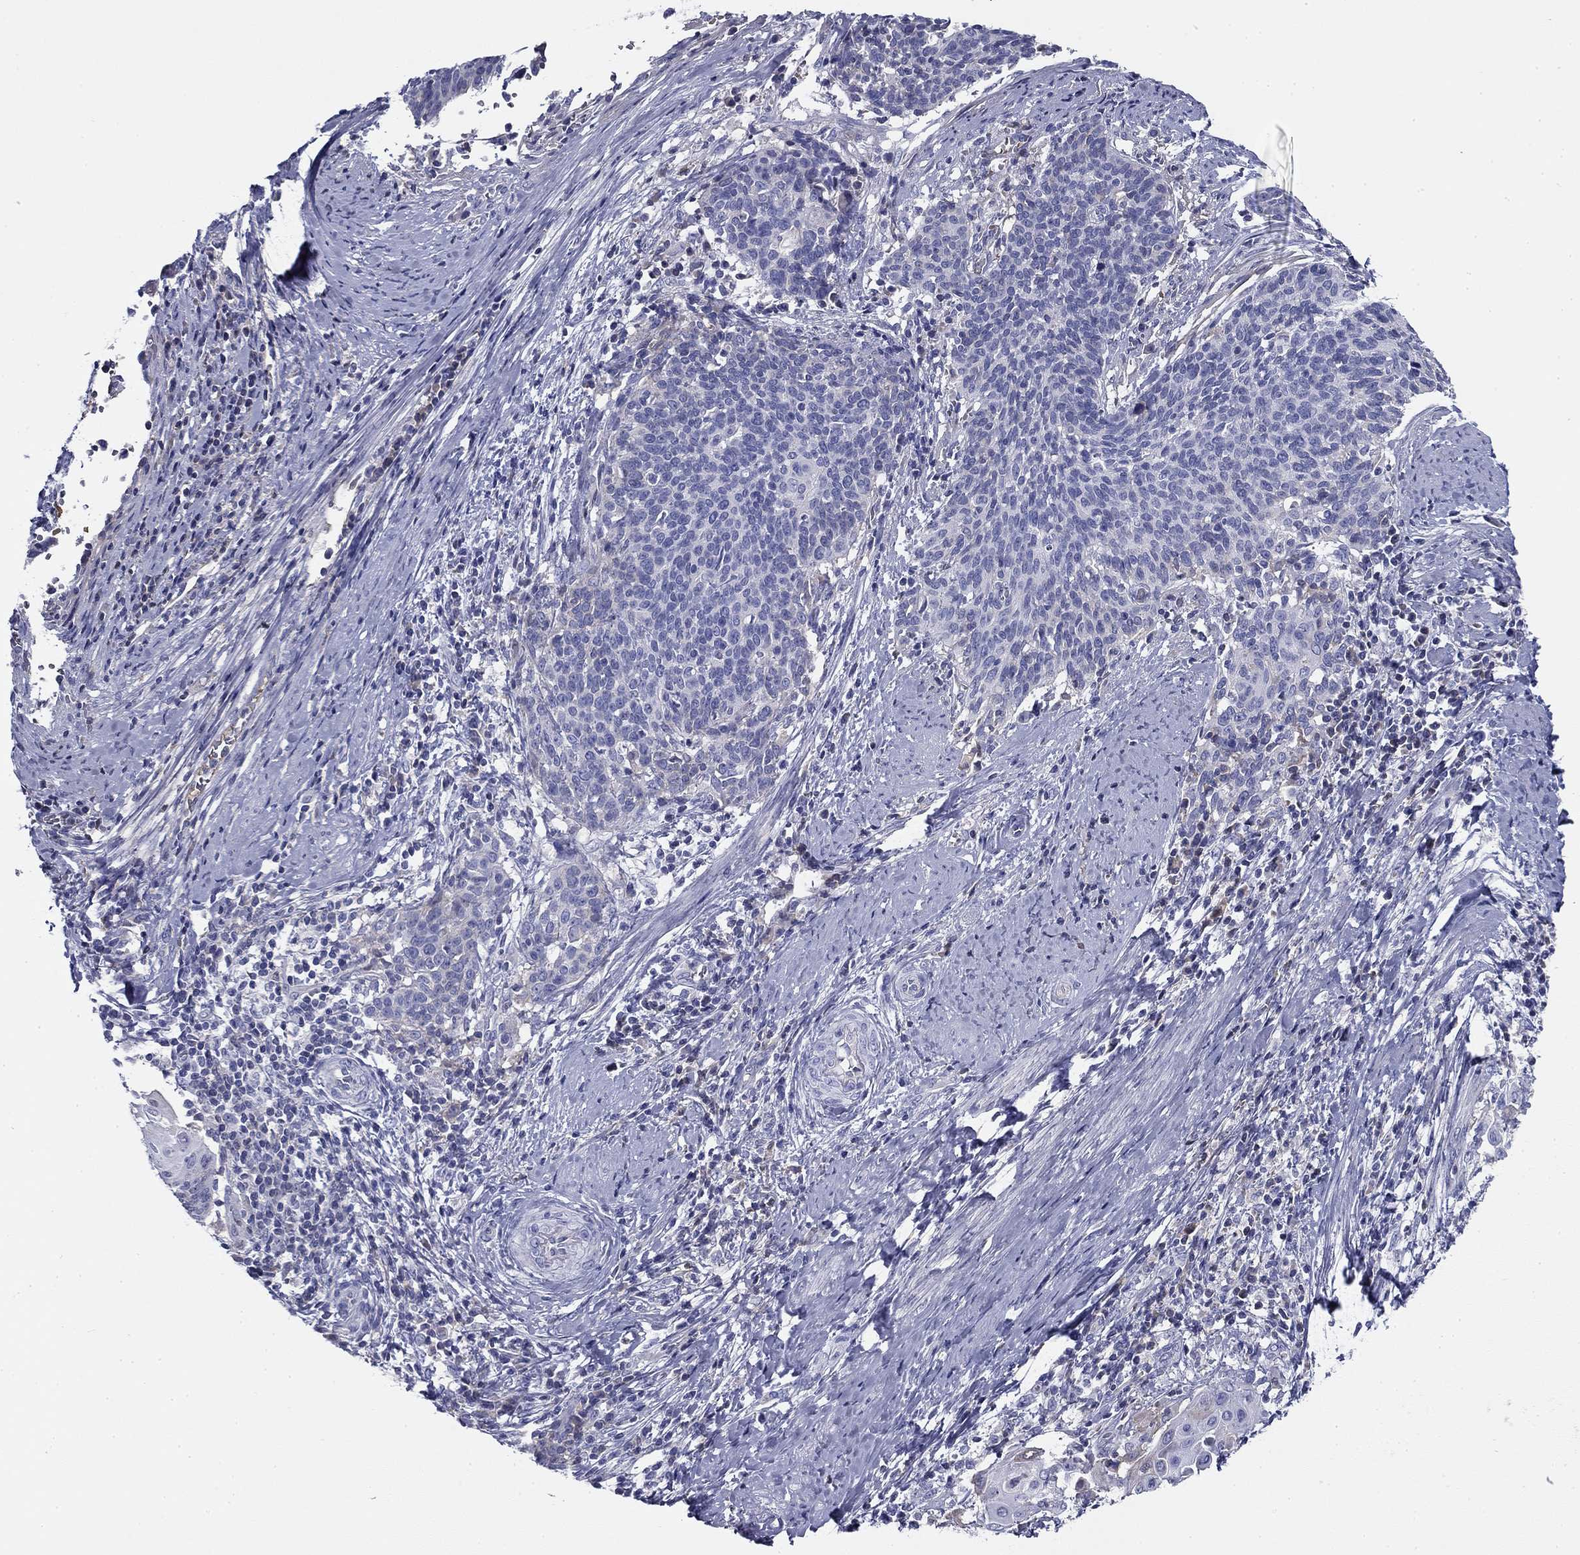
{"staining": {"intensity": "negative", "quantity": "none", "location": "none"}, "tissue": "cervical cancer", "cell_type": "Tumor cells", "image_type": "cancer", "snomed": [{"axis": "morphology", "description": "Squamous cell carcinoma, NOS"}, {"axis": "topography", "description": "Cervix"}], "caption": "Protein analysis of cervical cancer demonstrates no significant staining in tumor cells. Nuclei are stained in blue.", "gene": "CPLX4", "patient": {"sex": "female", "age": 39}}